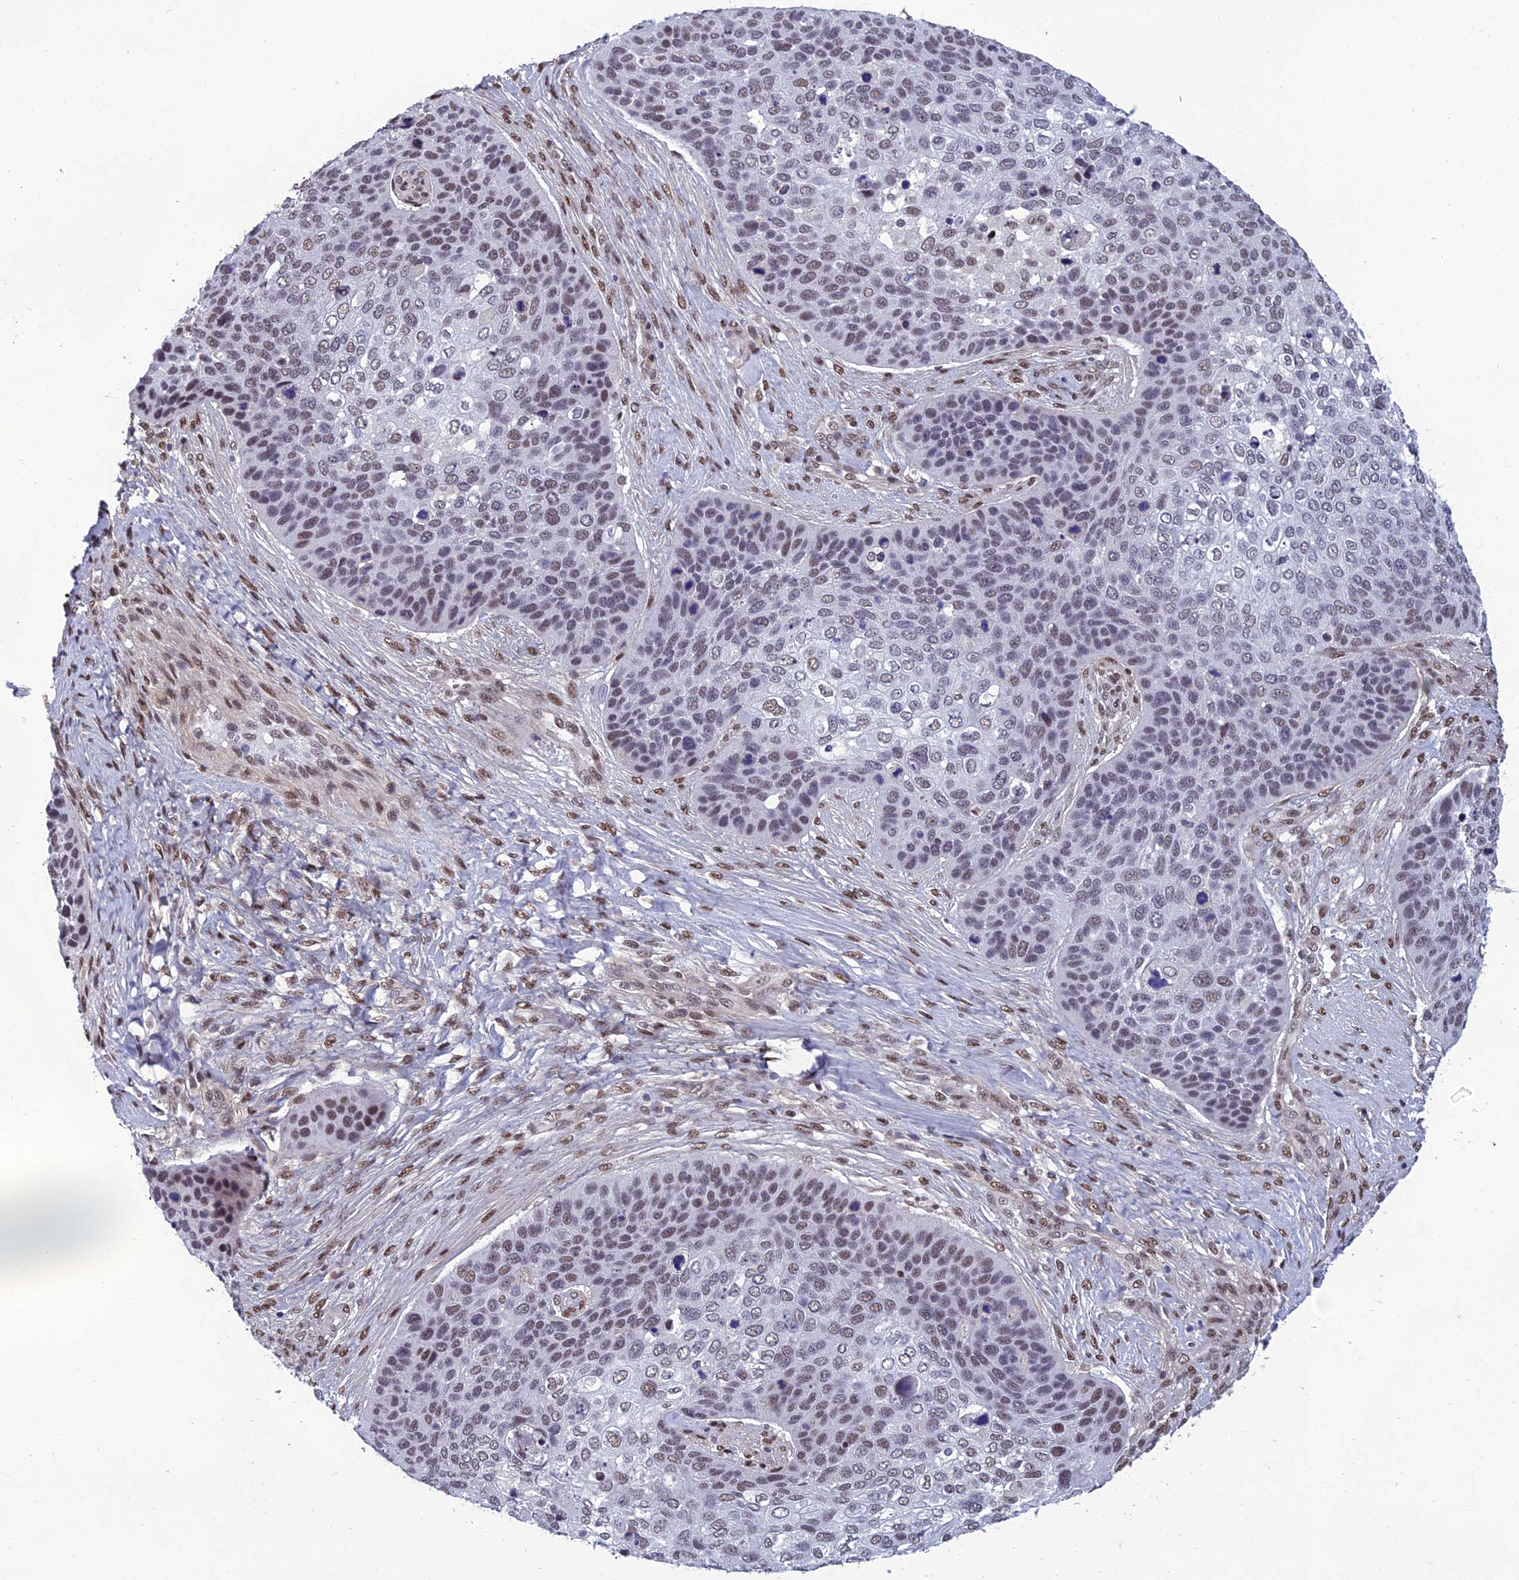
{"staining": {"intensity": "moderate", "quantity": "<25%", "location": "nuclear"}, "tissue": "skin cancer", "cell_type": "Tumor cells", "image_type": "cancer", "snomed": [{"axis": "morphology", "description": "Basal cell carcinoma"}, {"axis": "topography", "description": "Skin"}], "caption": "Immunohistochemical staining of human basal cell carcinoma (skin) exhibits low levels of moderate nuclear protein expression in approximately <25% of tumor cells.", "gene": "RSRC1", "patient": {"sex": "female", "age": 74}}